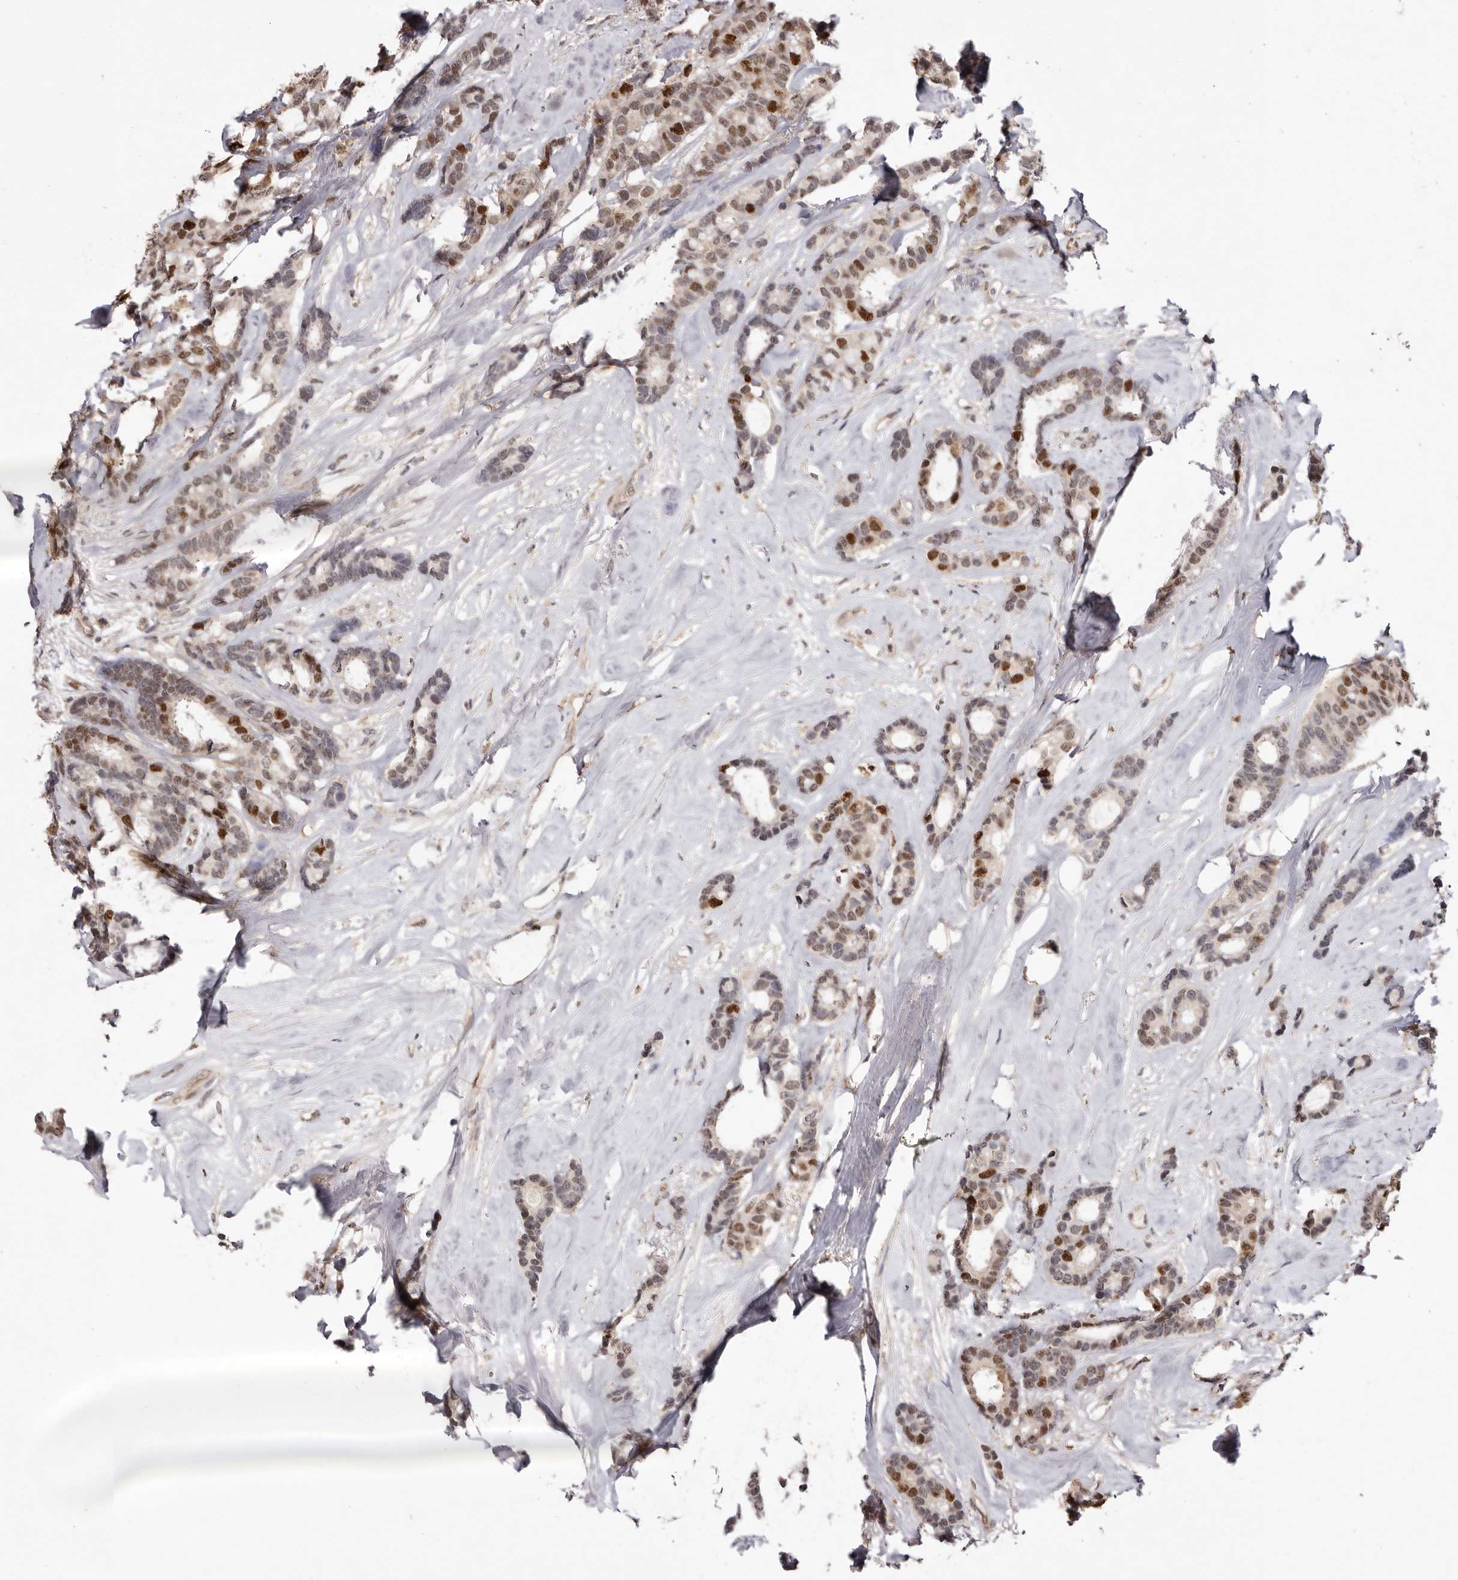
{"staining": {"intensity": "strong", "quantity": "25%-75%", "location": "nuclear"}, "tissue": "breast cancer", "cell_type": "Tumor cells", "image_type": "cancer", "snomed": [{"axis": "morphology", "description": "Duct carcinoma"}, {"axis": "topography", "description": "Breast"}], "caption": "Breast invasive ductal carcinoma stained with a protein marker displays strong staining in tumor cells.", "gene": "NOTCH1", "patient": {"sex": "female", "age": 87}}